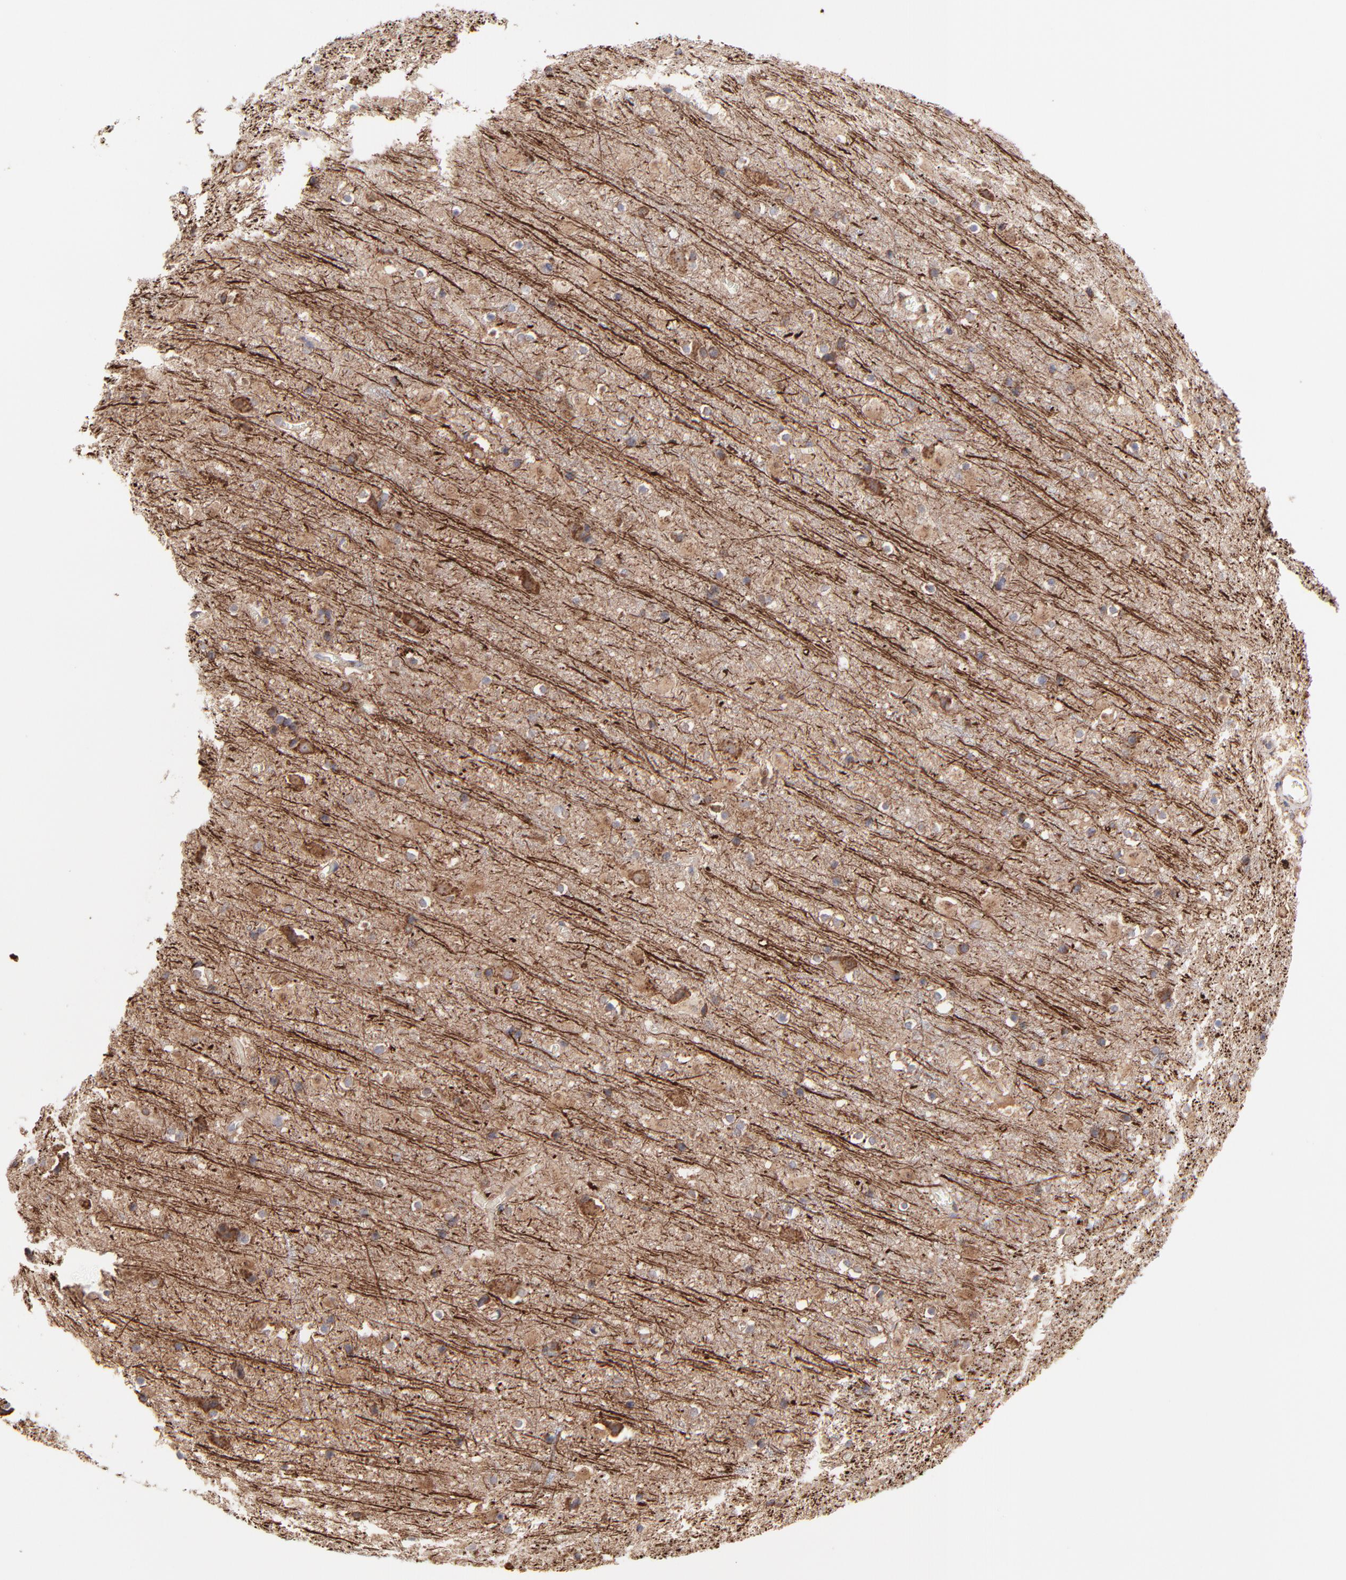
{"staining": {"intensity": "weak", "quantity": ">75%", "location": "cytoplasmic/membranous"}, "tissue": "cerebral cortex", "cell_type": "Endothelial cells", "image_type": "normal", "snomed": [{"axis": "morphology", "description": "Normal tissue, NOS"}, {"axis": "topography", "description": "Cerebral cortex"}], "caption": "Unremarkable cerebral cortex exhibits weak cytoplasmic/membranous positivity in about >75% of endothelial cells (Brightfield microscopy of DAB IHC at high magnification)..", "gene": "PFKM", "patient": {"sex": "male", "age": 45}}